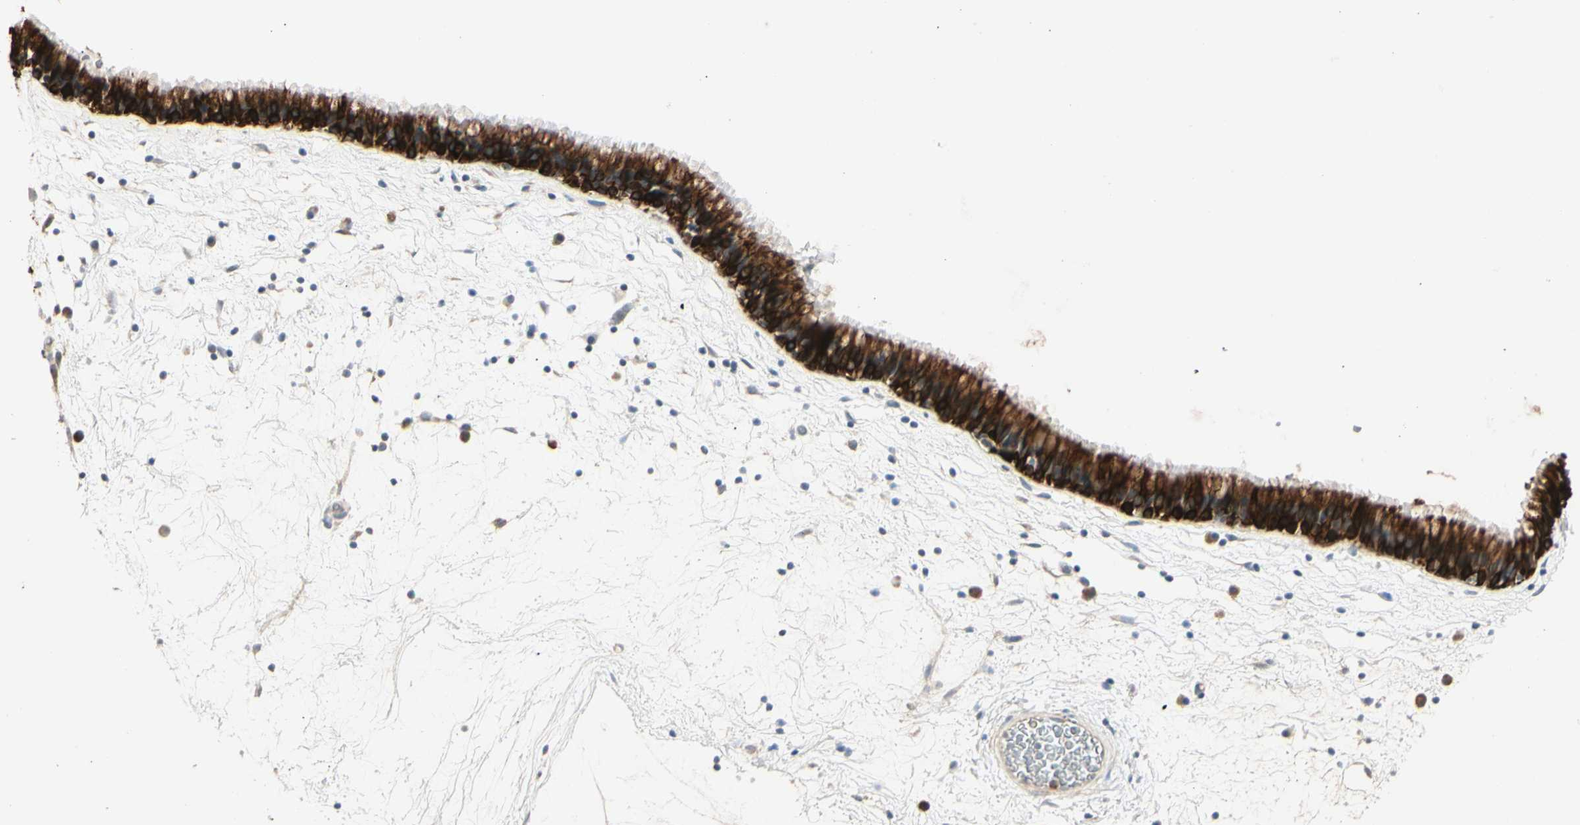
{"staining": {"intensity": "strong", "quantity": ">75%", "location": "cytoplasmic/membranous"}, "tissue": "nasopharynx", "cell_type": "Respiratory epithelial cells", "image_type": "normal", "snomed": [{"axis": "morphology", "description": "Normal tissue, NOS"}, {"axis": "morphology", "description": "Inflammation, NOS"}, {"axis": "topography", "description": "Nasopharynx"}], "caption": "Protein positivity by immunohistochemistry displays strong cytoplasmic/membranous expression in approximately >75% of respiratory epithelial cells in benign nasopharynx.", "gene": "SKIL", "patient": {"sex": "male", "age": 48}}